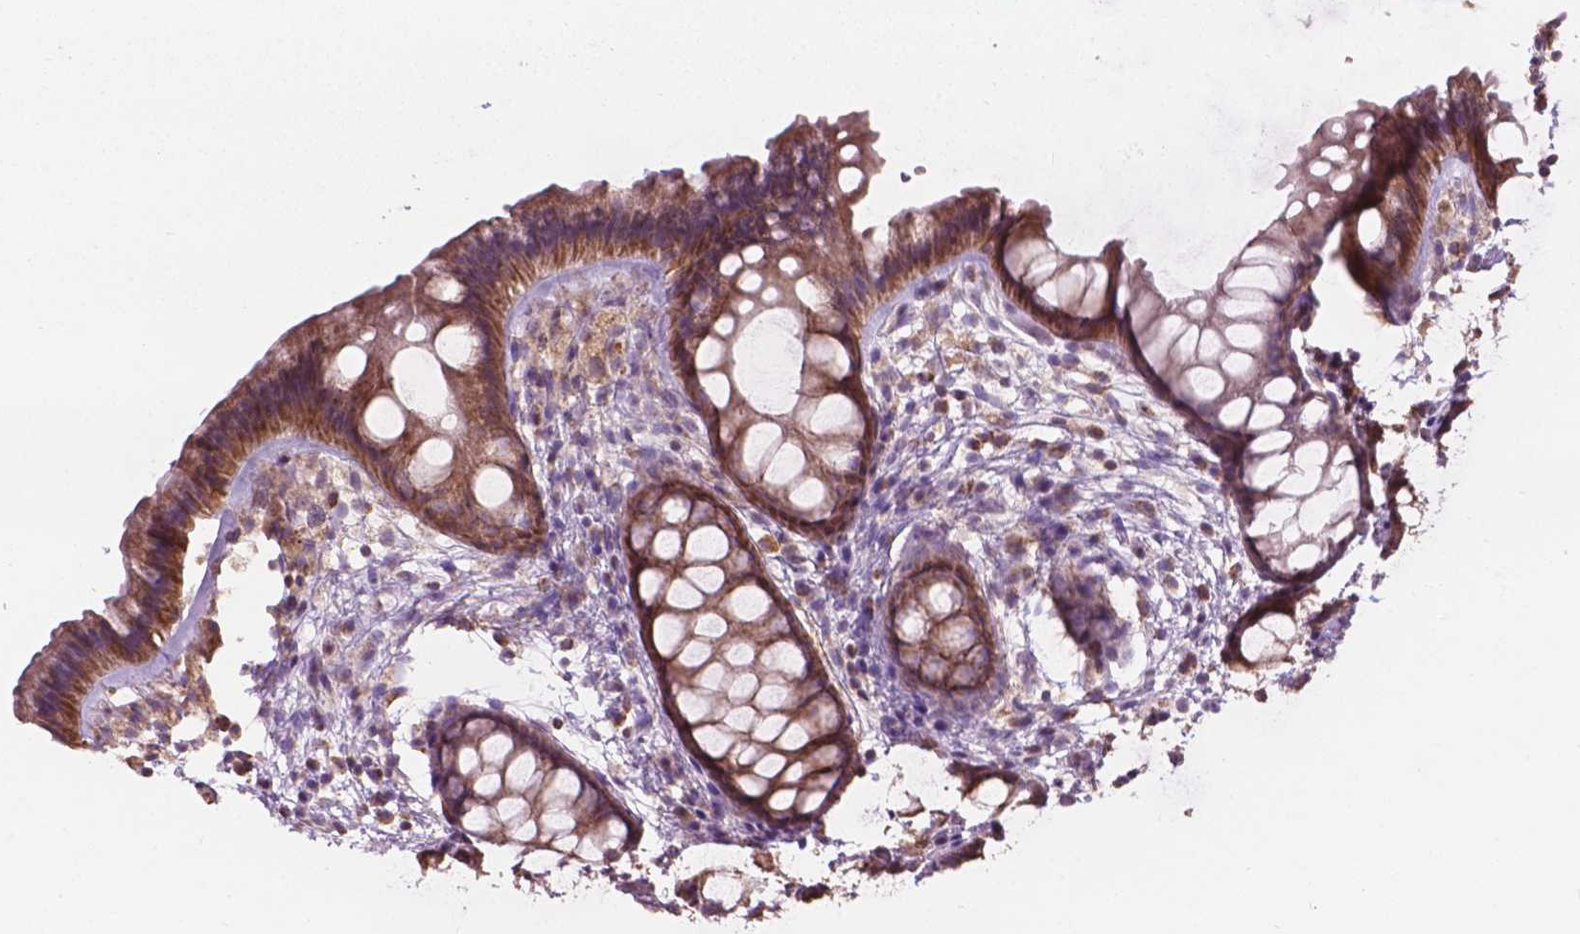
{"staining": {"intensity": "moderate", "quantity": ">75%", "location": "cytoplasmic/membranous"}, "tissue": "rectum", "cell_type": "Glandular cells", "image_type": "normal", "snomed": [{"axis": "morphology", "description": "Normal tissue, NOS"}, {"axis": "topography", "description": "Rectum"}], "caption": "This image reveals IHC staining of normal rectum, with medium moderate cytoplasmic/membranous positivity in approximately >75% of glandular cells.", "gene": "NDUFA10", "patient": {"sex": "female", "age": 62}}